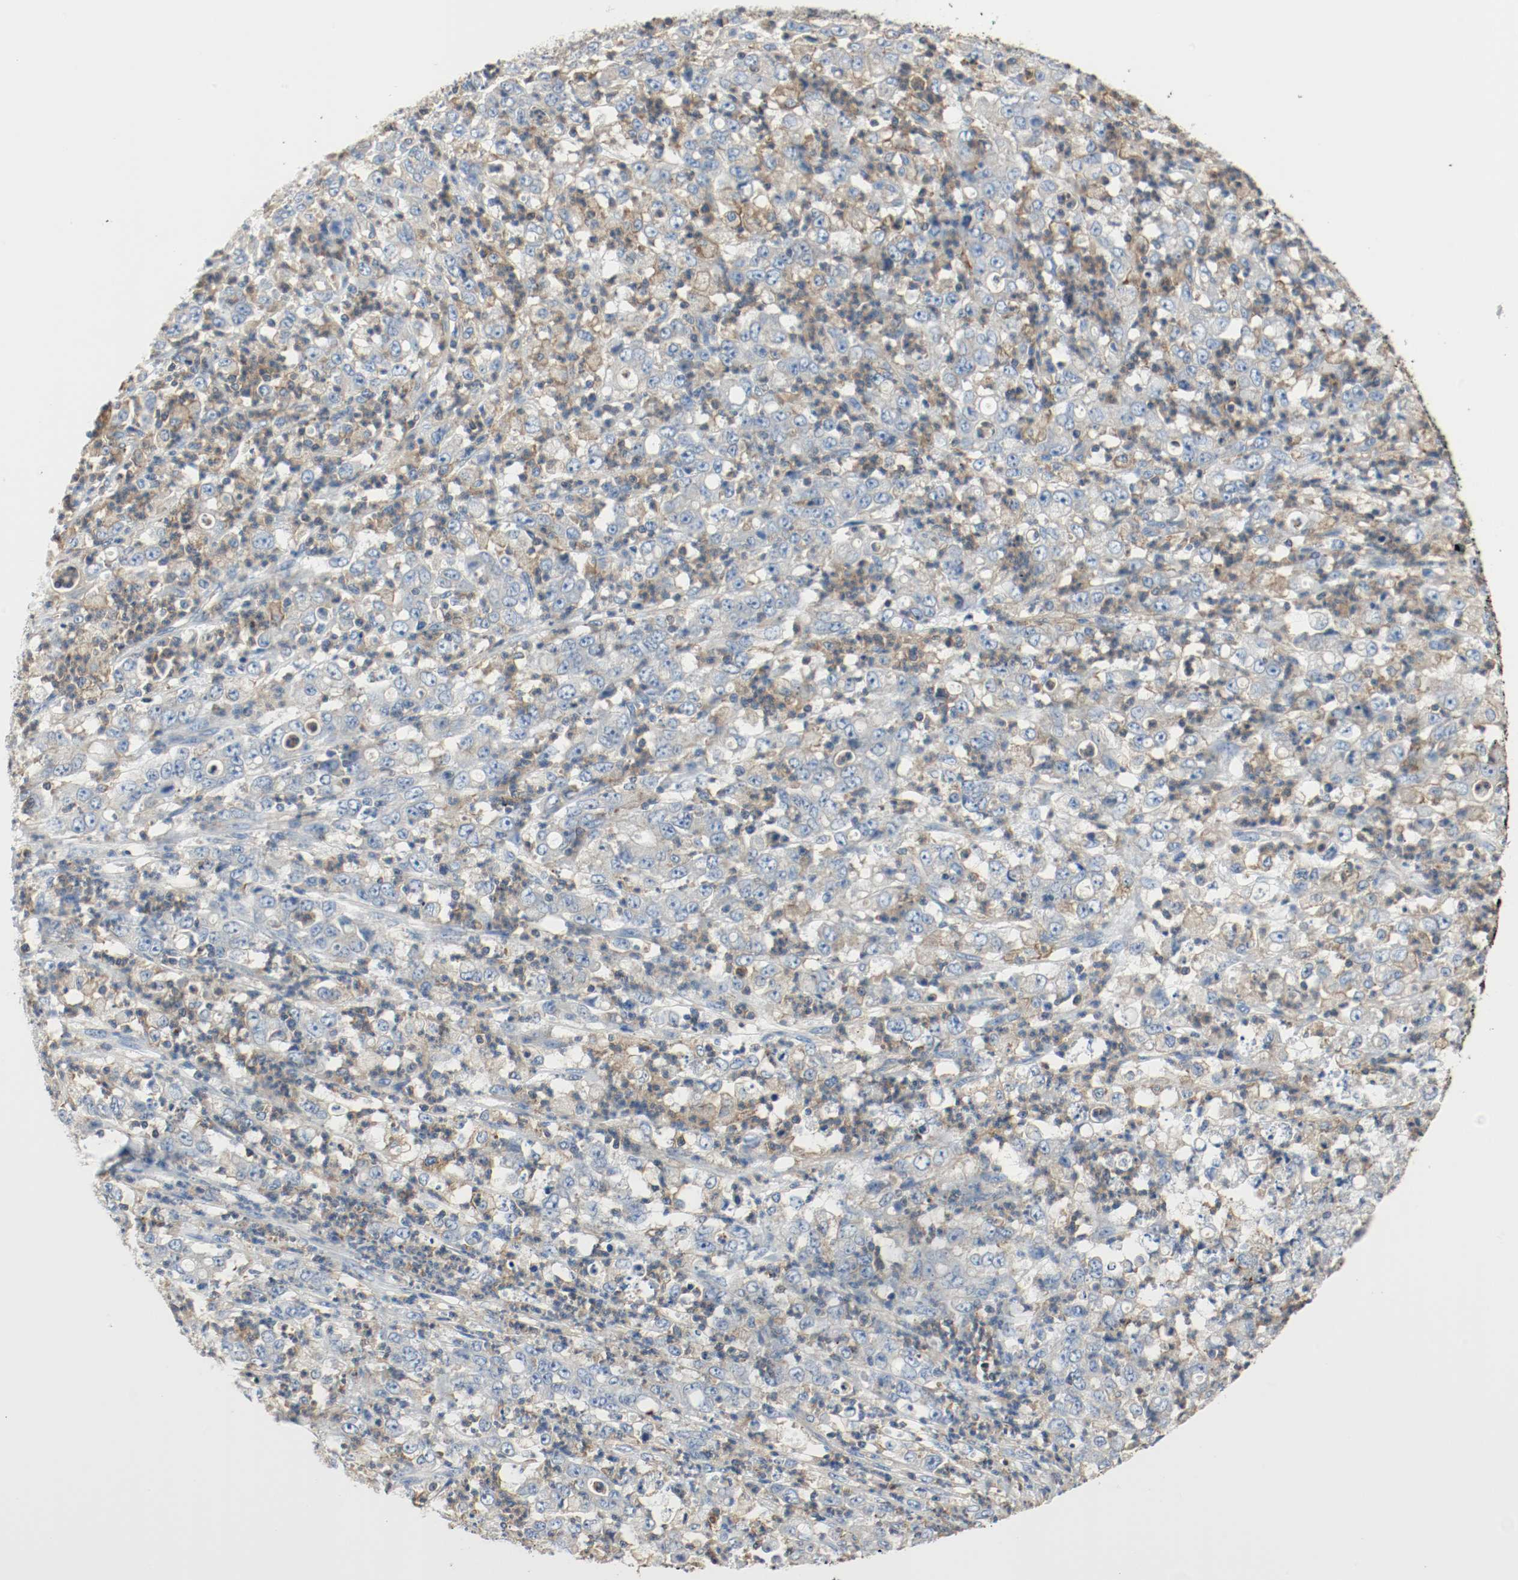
{"staining": {"intensity": "weak", "quantity": "25%-75%", "location": "cytoplasmic/membranous"}, "tissue": "stomach cancer", "cell_type": "Tumor cells", "image_type": "cancer", "snomed": [{"axis": "morphology", "description": "Adenocarcinoma, NOS"}, {"axis": "topography", "description": "Stomach, lower"}], "caption": "Protein expression analysis of human adenocarcinoma (stomach) reveals weak cytoplasmic/membranous positivity in approximately 25%-75% of tumor cells. The protein is shown in brown color, while the nuclei are stained blue.", "gene": "ARPC1B", "patient": {"sex": "female", "age": 71}}